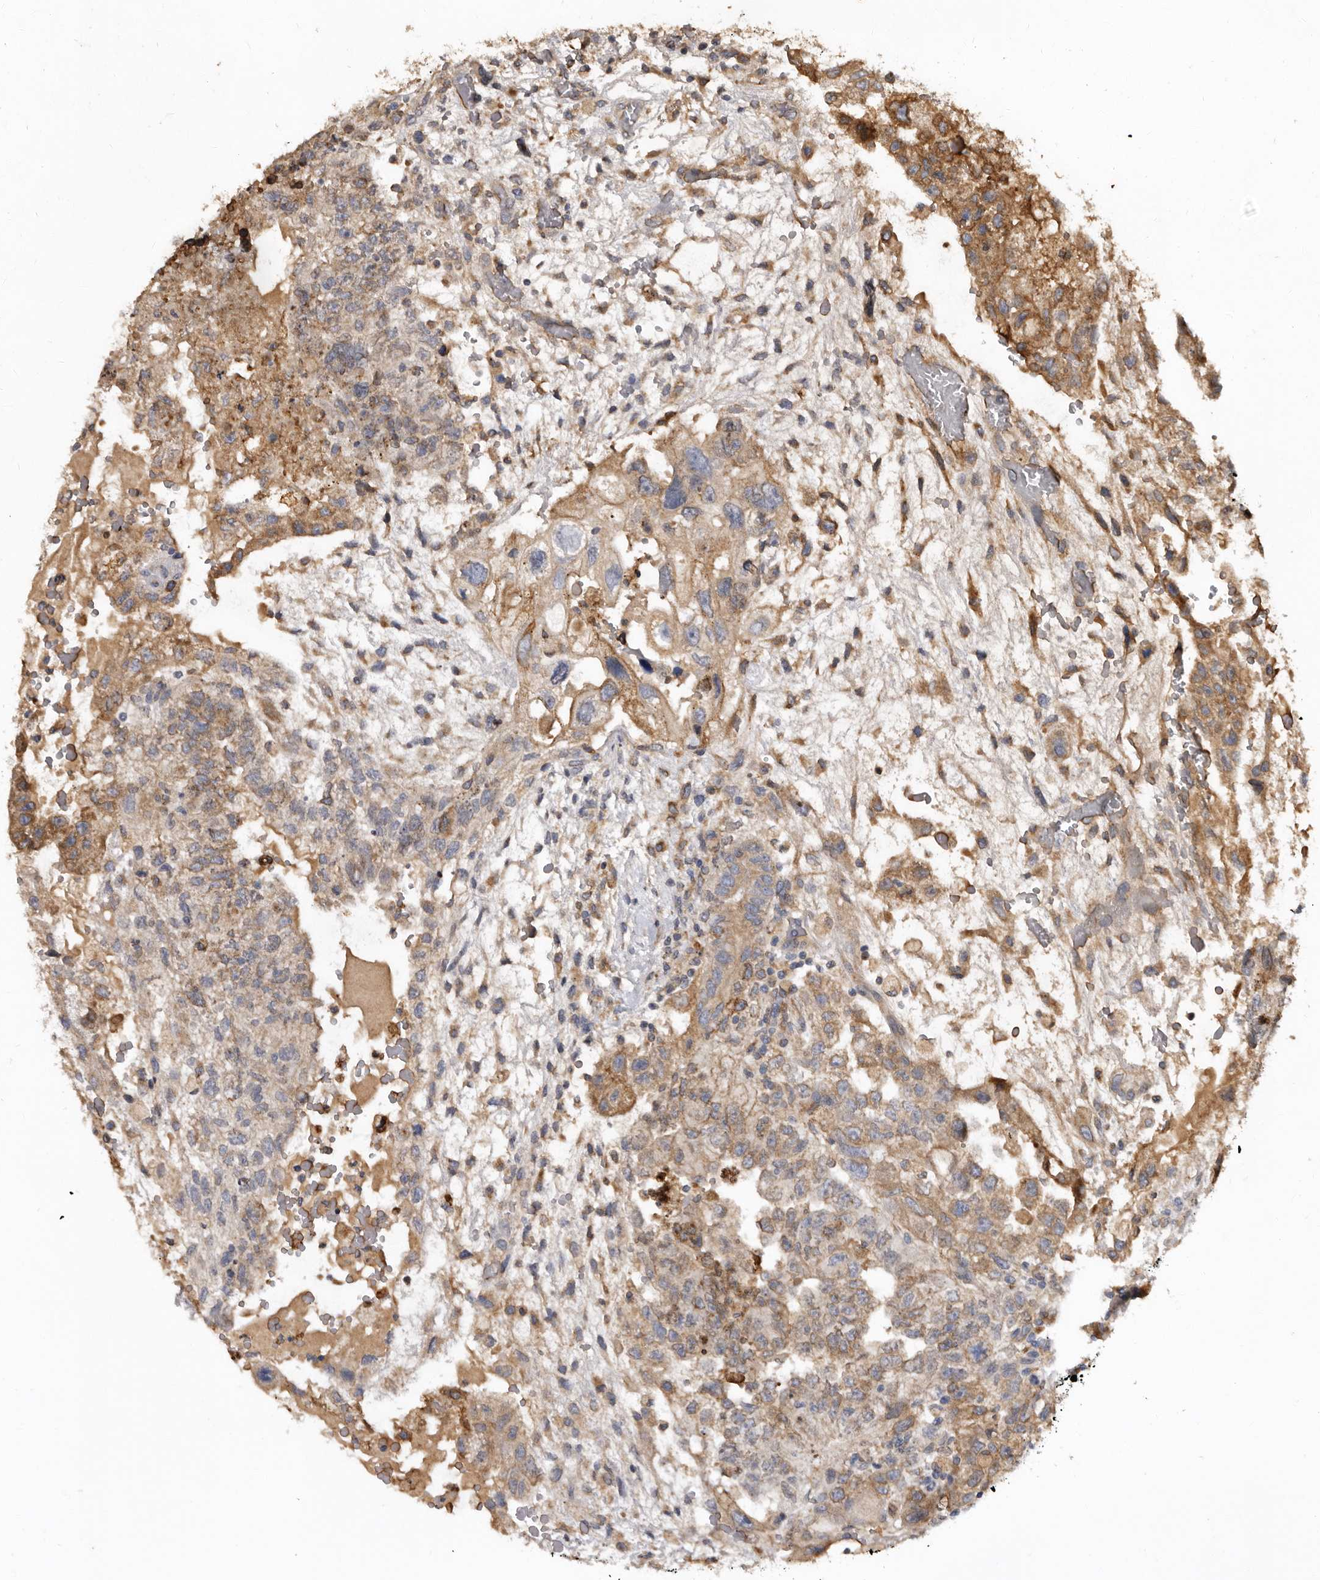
{"staining": {"intensity": "moderate", "quantity": ">75%", "location": "cytoplasmic/membranous"}, "tissue": "testis cancer", "cell_type": "Tumor cells", "image_type": "cancer", "snomed": [{"axis": "morphology", "description": "Carcinoma, Embryonal, NOS"}, {"axis": "topography", "description": "Testis"}], "caption": "A brown stain highlights moderate cytoplasmic/membranous staining of a protein in human embryonal carcinoma (testis) tumor cells.", "gene": "INKA2", "patient": {"sex": "male", "age": 36}}